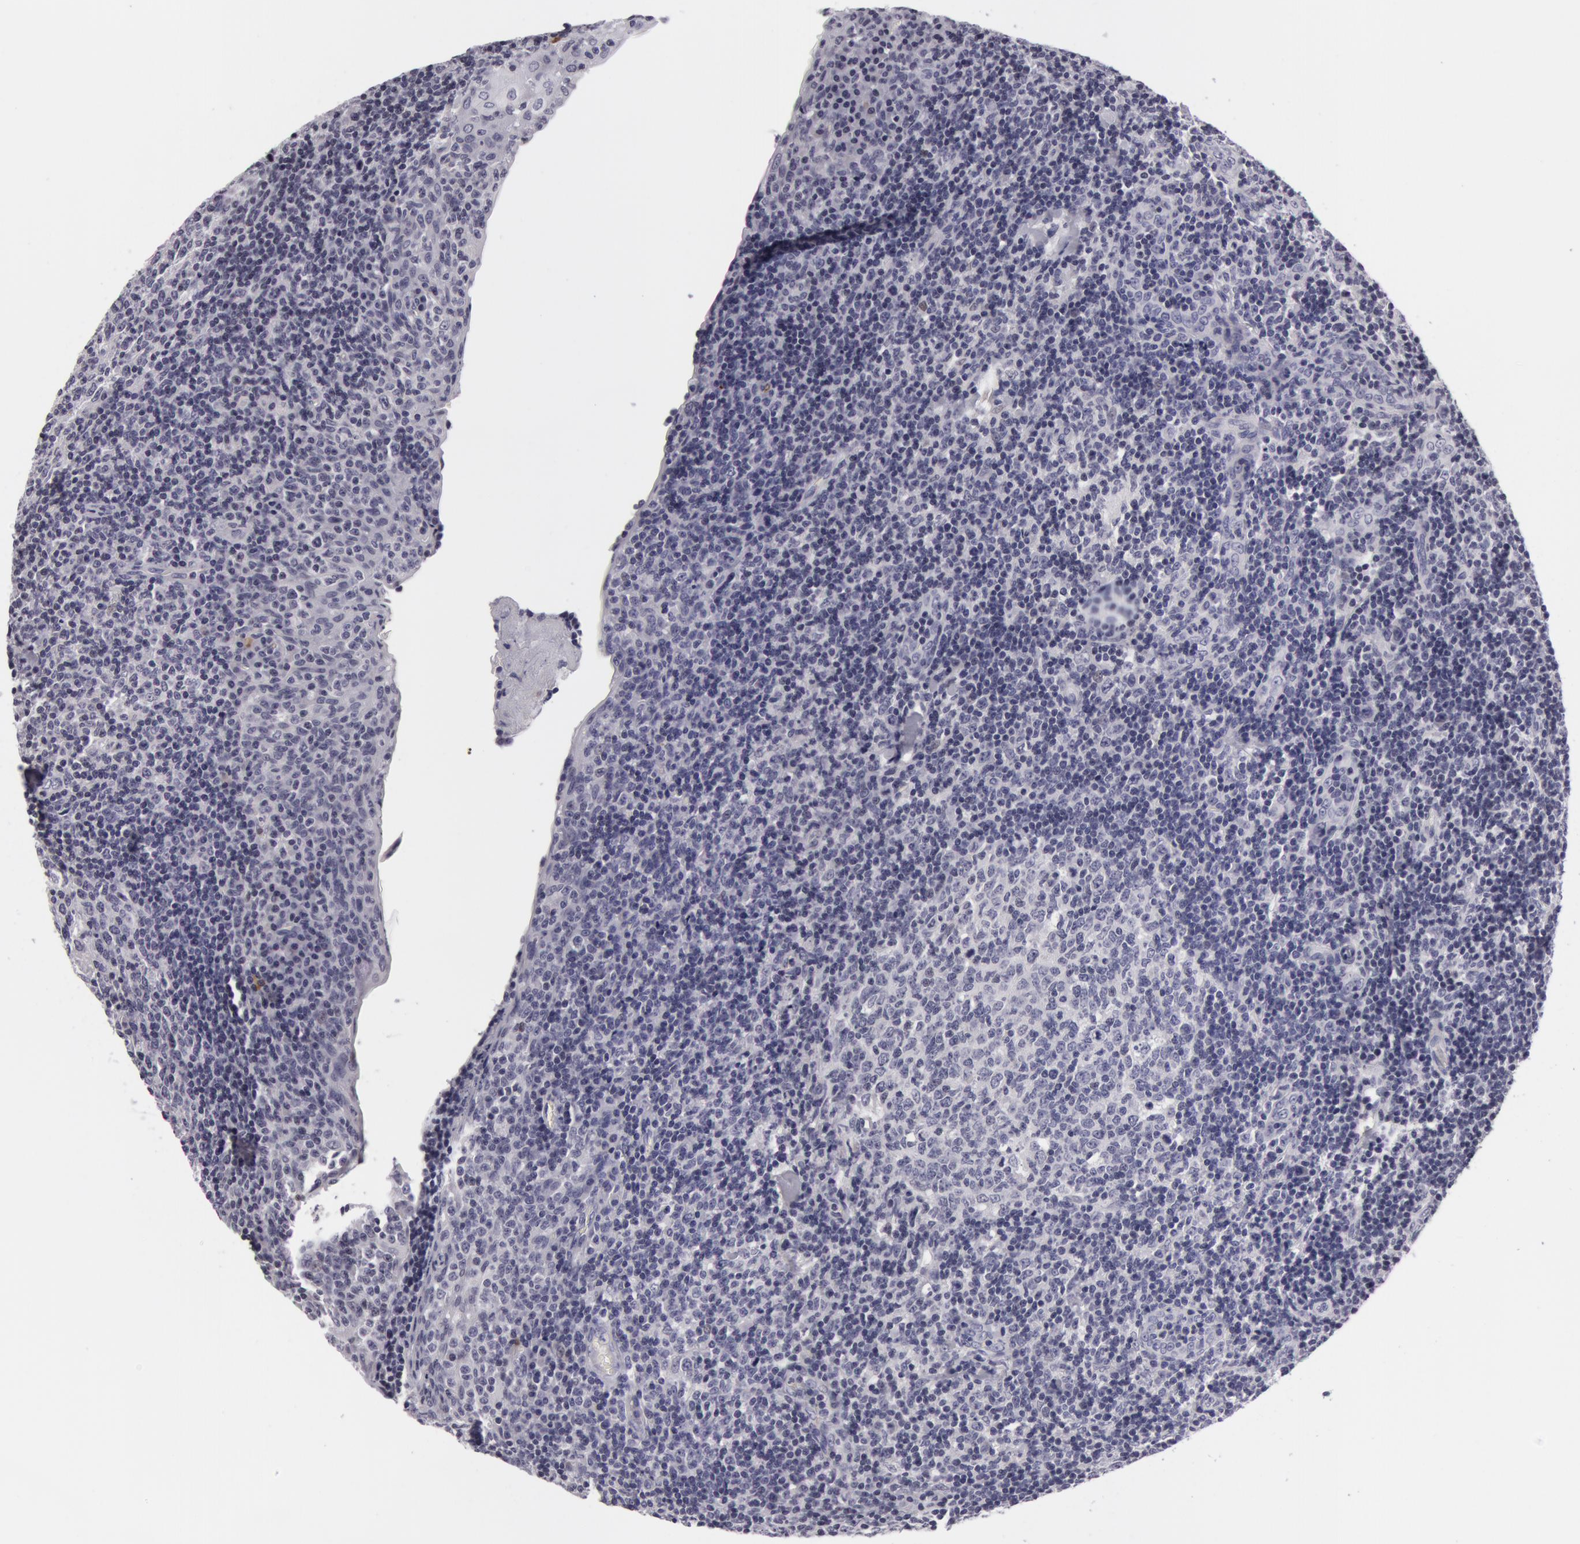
{"staining": {"intensity": "negative", "quantity": "none", "location": "none"}, "tissue": "tonsil", "cell_type": "Germinal center cells", "image_type": "normal", "snomed": [{"axis": "morphology", "description": "Normal tissue, NOS"}, {"axis": "topography", "description": "Tonsil"}], "caption": "Normal tonsil was stained to show a protein in brown. There is no significant expression in germinal center cells. (DAB (3,3'-diaminobenzidine) immunohistochemistry (IHC) visualized using brightfield microscopy, high magnification).", "gene": "NLGN4X", "patient": {"sex": "female", "age": 3}}